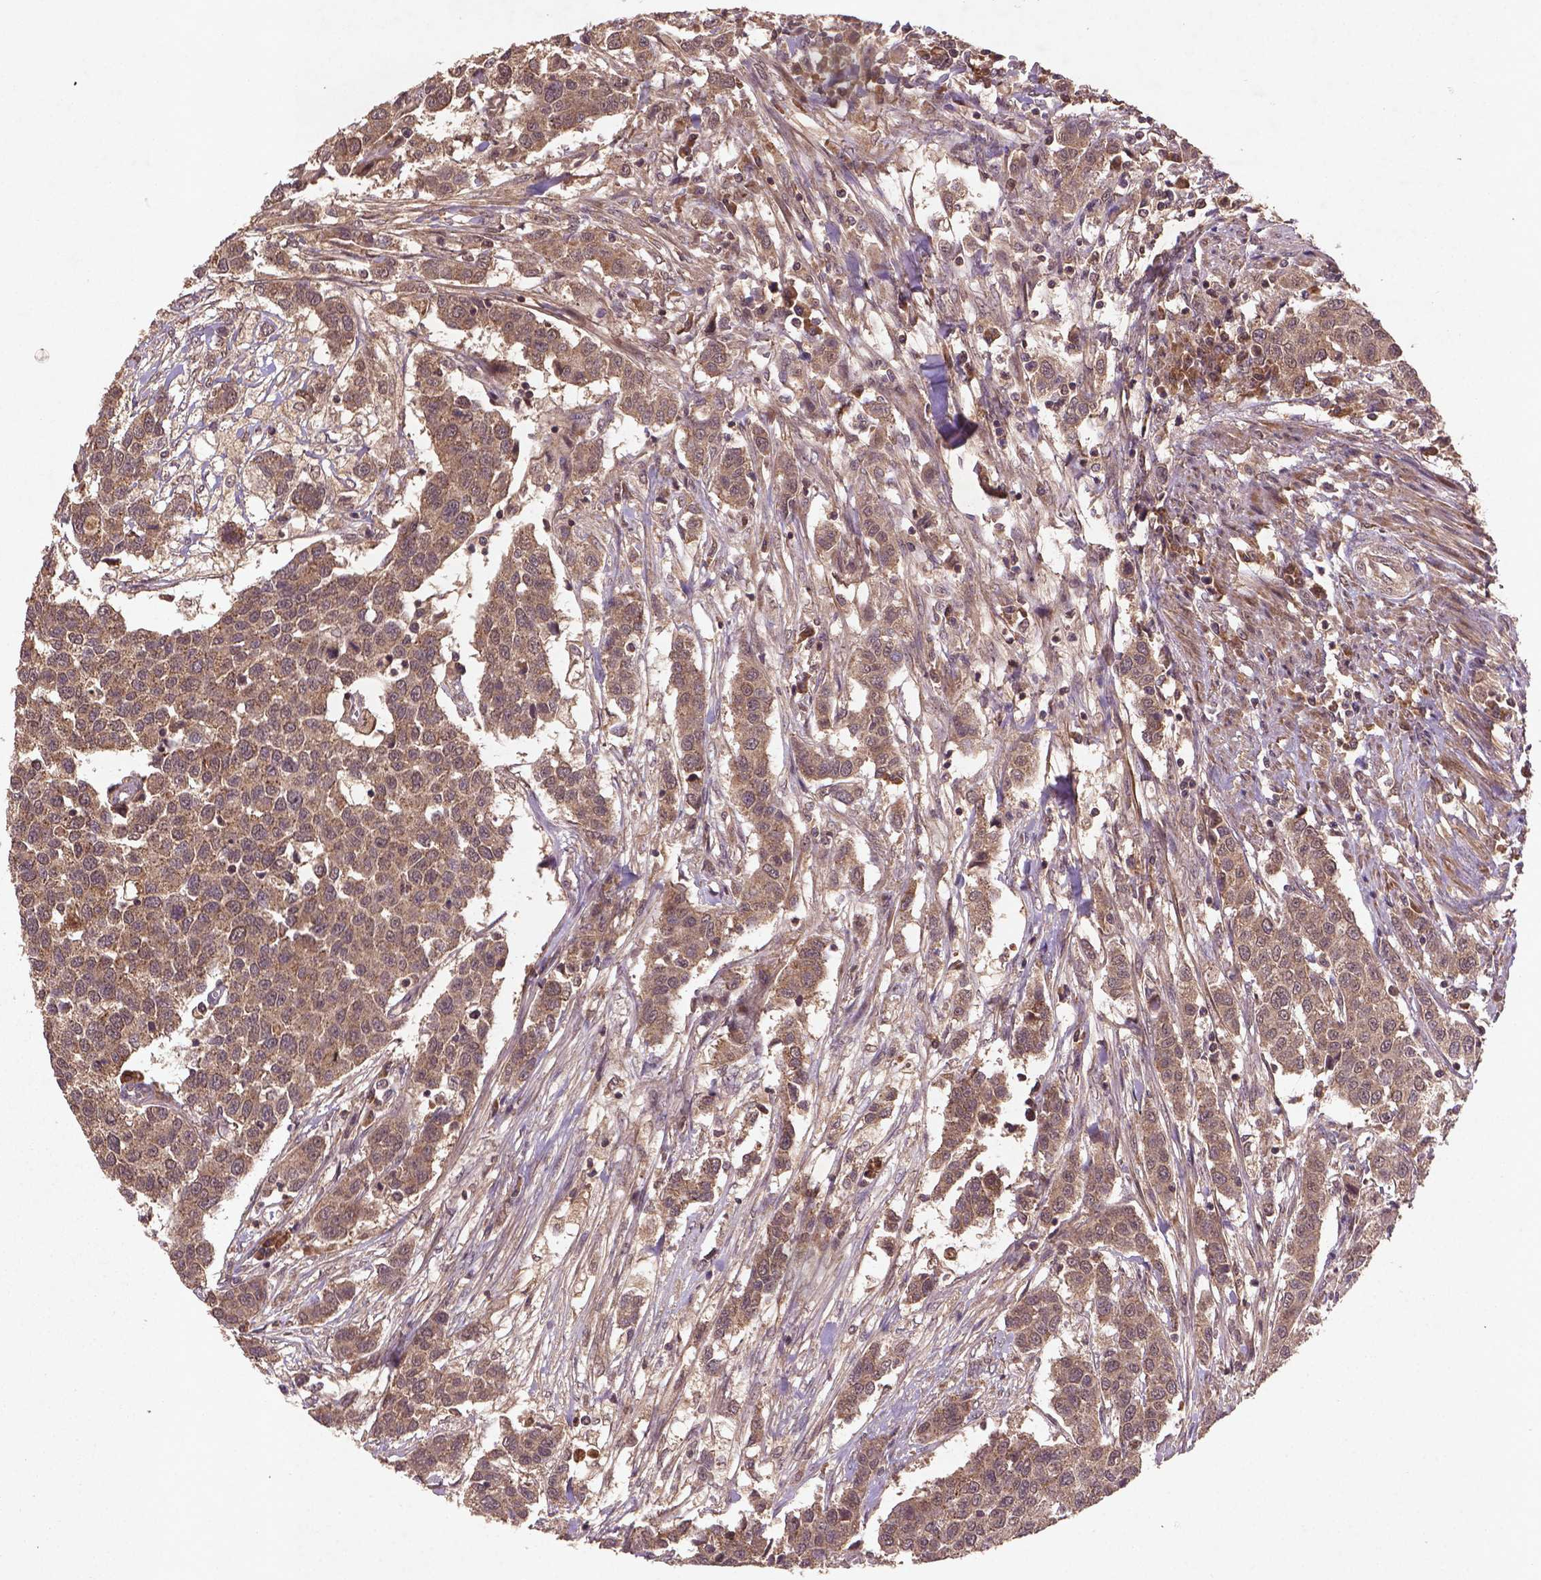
{"staining": {"intensity": "weak", "quantity": ">75%", "location": "cytoplasmic/membranous,nuclear"}, "tissue": "urothelial cancer", "cell_type": "Tumor cells", "image_type": "cancer", "snomed": [{"axis": "morphology", "description": "Urothelial carcinoma, High grade"}, {"axis": "topography", "description": "Urinary bladder"}], "caption": "Urothelial cancer stained with a protein marker demonstrates weak staining in tumor cells.", "gene": "NIPAL2", "patient": {"sex": "female", "age": 58}}